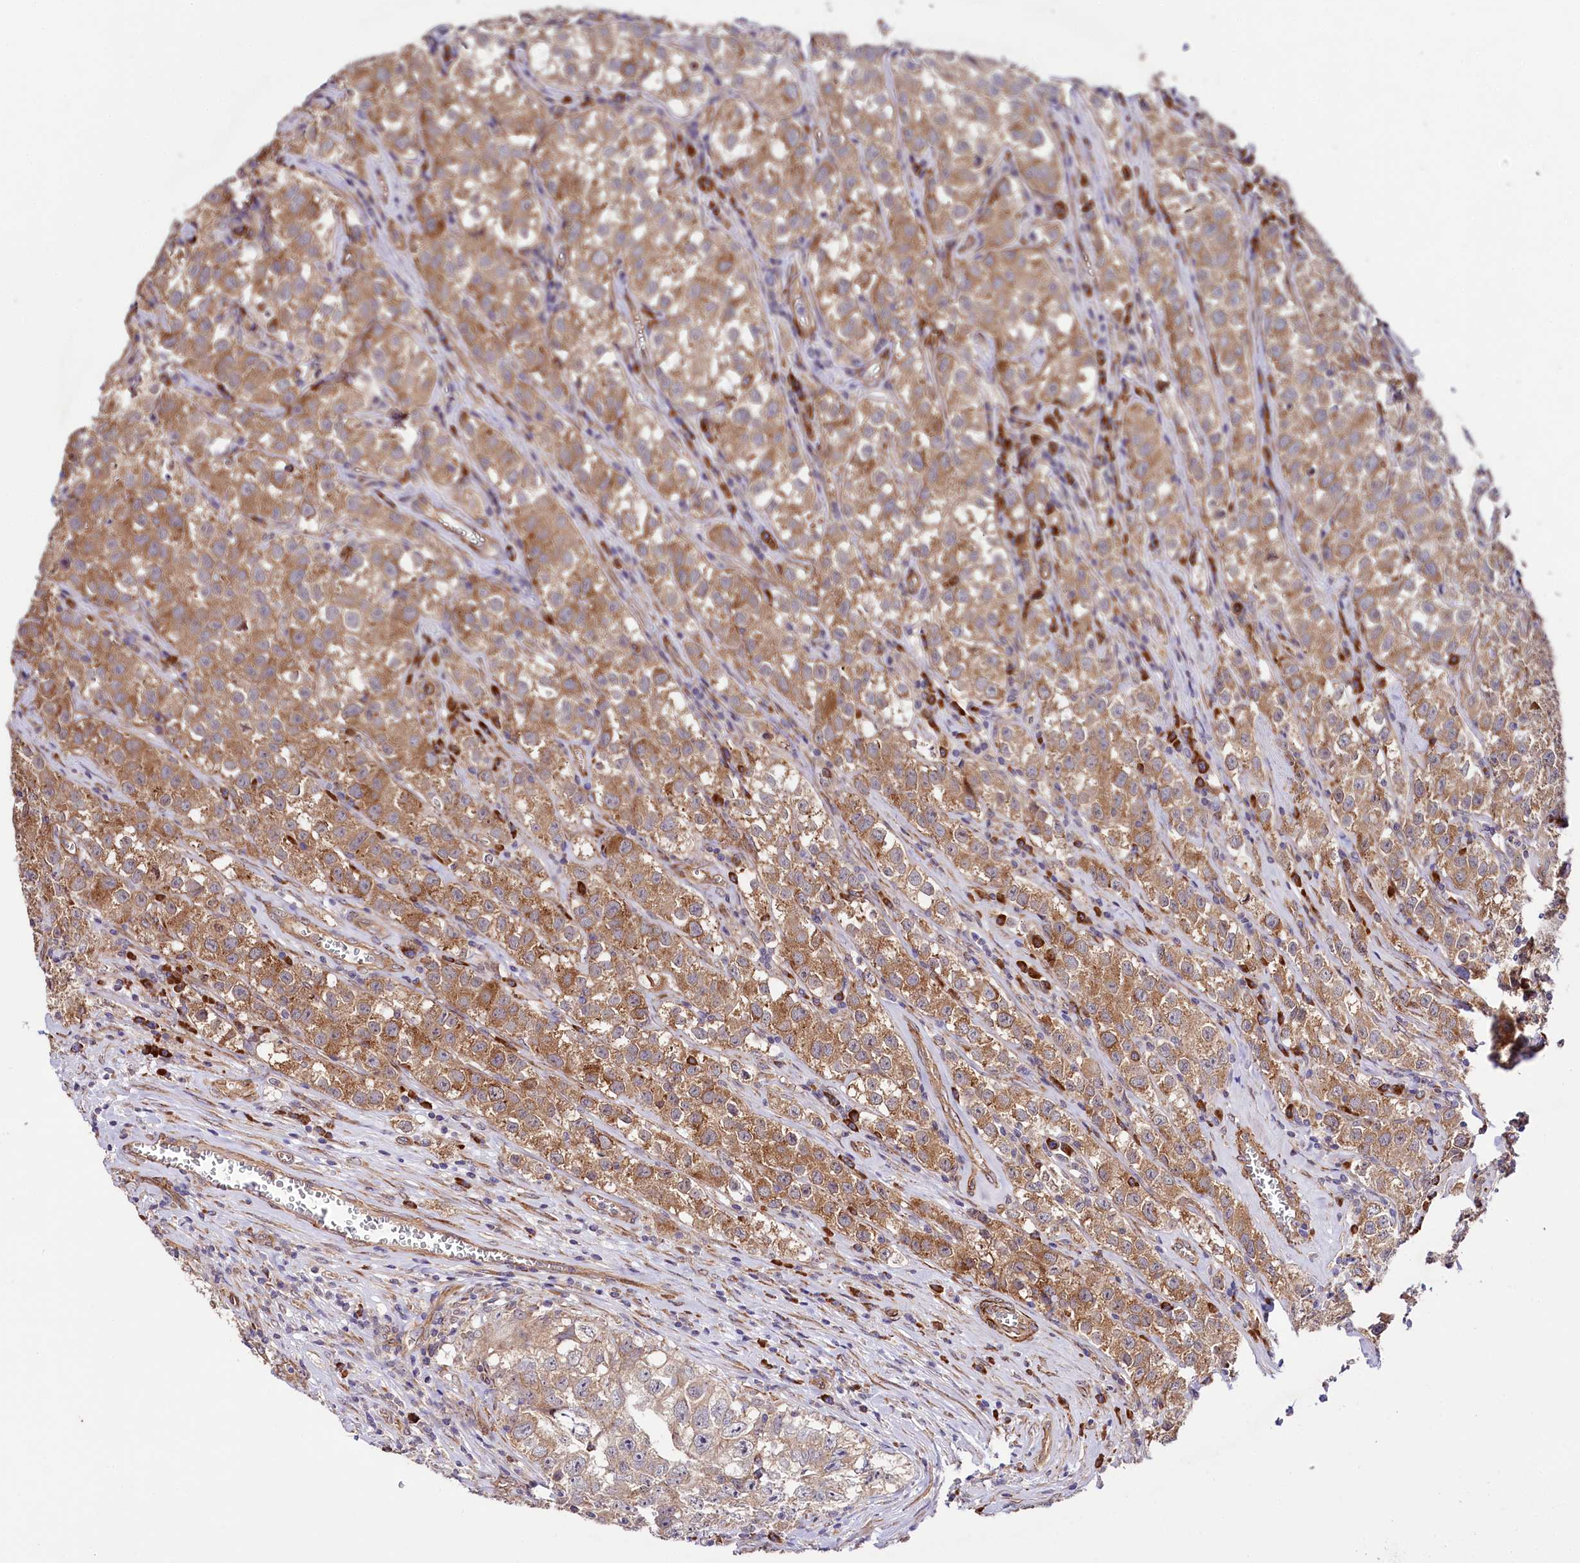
{"staining": {"intensity": "moderate", "quantity": ">75%", "location": "cytoplasmic/membranous"}, "tissue": "testis cancer", "cell_type": "Tumor cells", "image_type": "cancer", "snomed": [{"axis": "morphology", "description": "Seminoma, NOS"}, {"axis": "morphology", "description": "Carcinoma, Embryonal, NOS"}, {"axis": "topography", "description": "Testis"}], "caption": "High-power microscopy captured an immunohistochemistry (IHC) image of testis cancer, revealing moderate cytoplasmic/membranous staining in approximately >75% of tumor cells.", "gene": "SPATS2", "patient": {"sex": "male", "age": 43}}